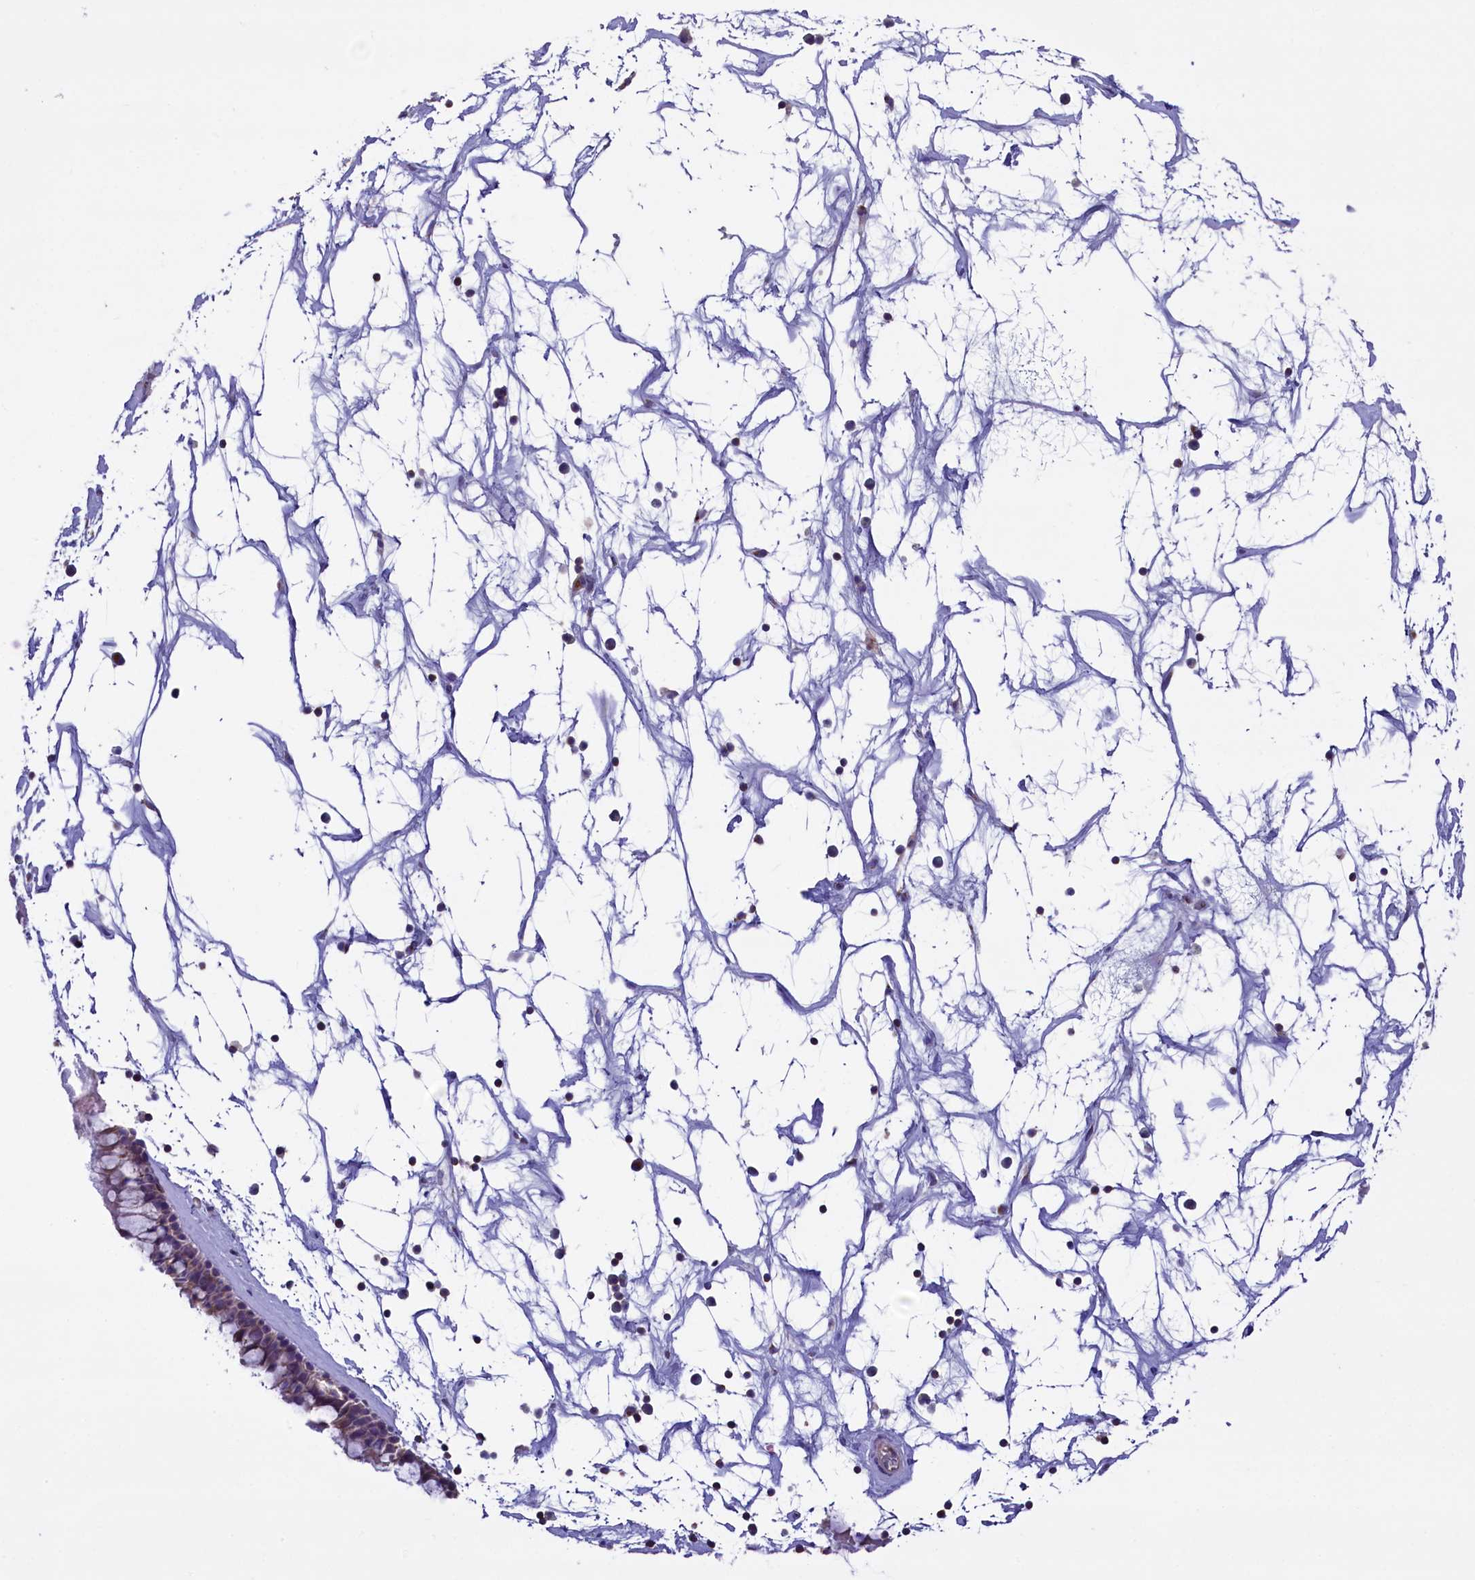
{"staining": {"intensity": "weak", "quantity": "25%-75%", "location": "cytoplasmic/membranous"}, "tissue": "nasopharynx", "cell_type": "Respiratory epithelial cells", "image_type": "normal", "snomed": [{"axis": "morphology", "description": "Normal tissue, NOS"}, {"axis": "topography", "description": "Nasopharynx"}], "caption": "An IHC micrograph of benign tissue is shown. Protein staining in brown highlights weak cytoplasmic/membranous positivity in nasopharynx within respiratory epithelial cells.", "gene": "HEATR3", "patient": {"sex": "male", "age": 64}}